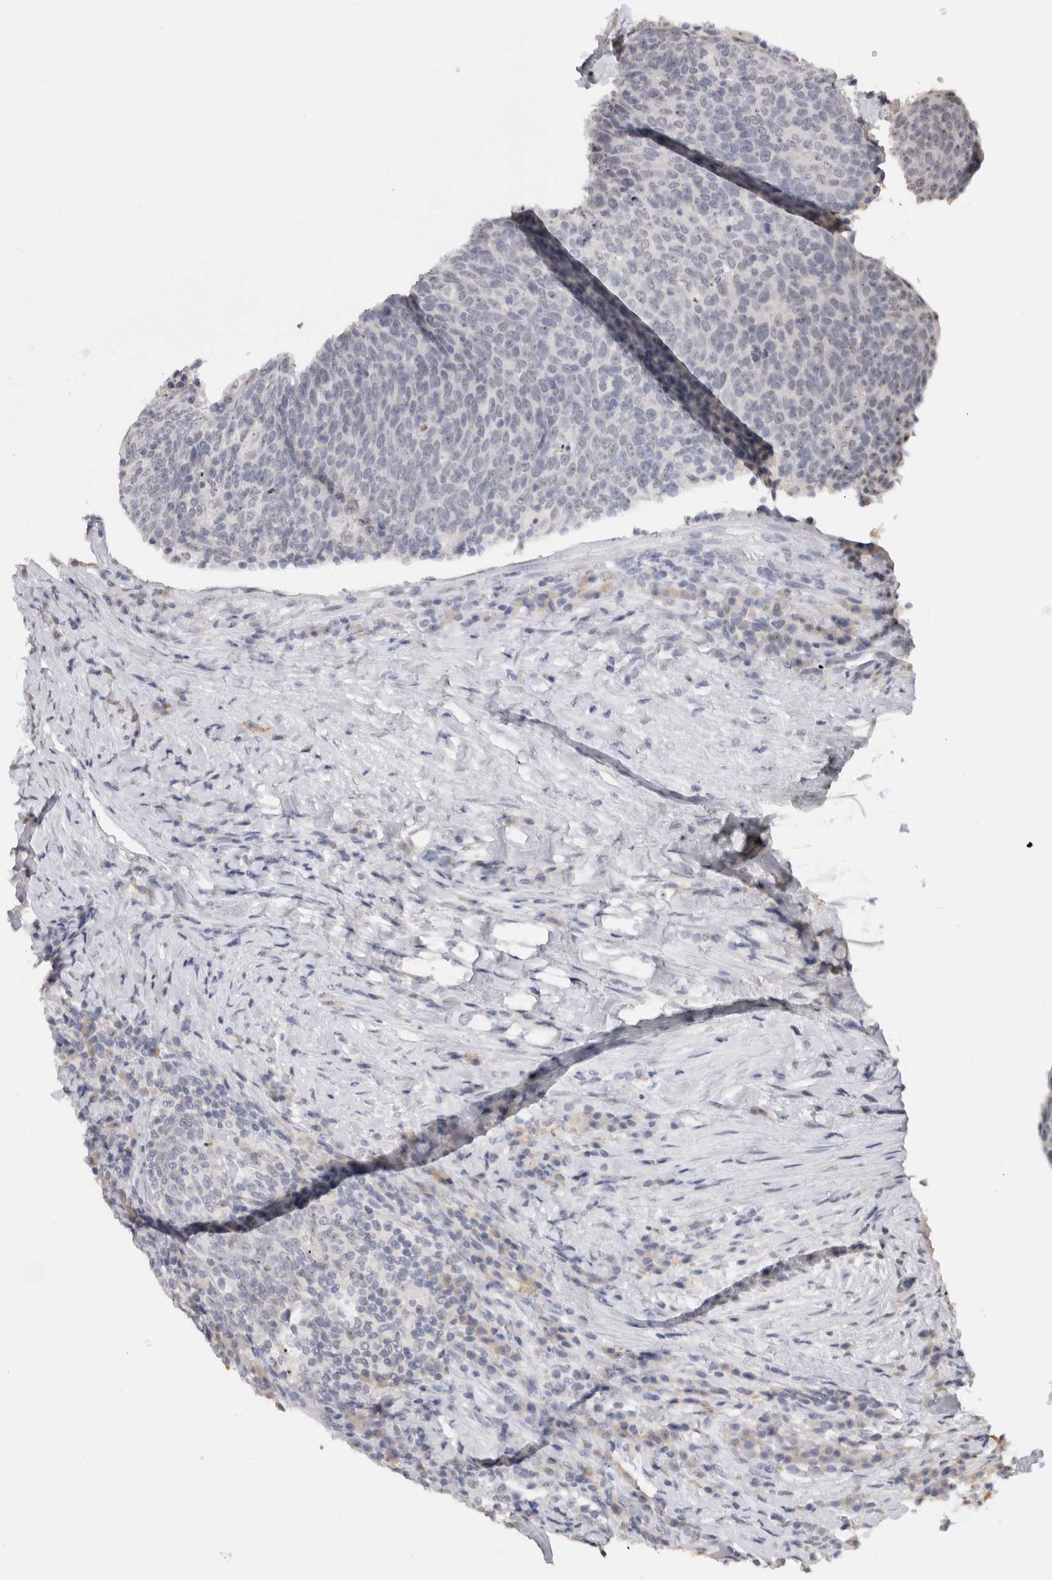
{"staining": {"intensity": "negative", "quantity": "none", "location": "none"}, "tissue": "head and neck cancer", "cell_type": "Tumor cells", "image_type": "cancer", "snomed": [{"axis": "morphology", "description": "Squamous cell carcinoma, NOS"}, {"axis": "morphology", "description": "Squamous cell carcinoma, metastatic, NOS"}, {"axis": "topography", "description": "Lymph node"}, {"axis": "topography", "description": "Head-Neck"}], "caption": "IHC histopathology image of squamous cell carcinoma (head and neck) stained for a protein (brown), which displays no positivity in tumor cells.", "gene": "CADM3", "patient": {"sex": "male", "age": 62}}